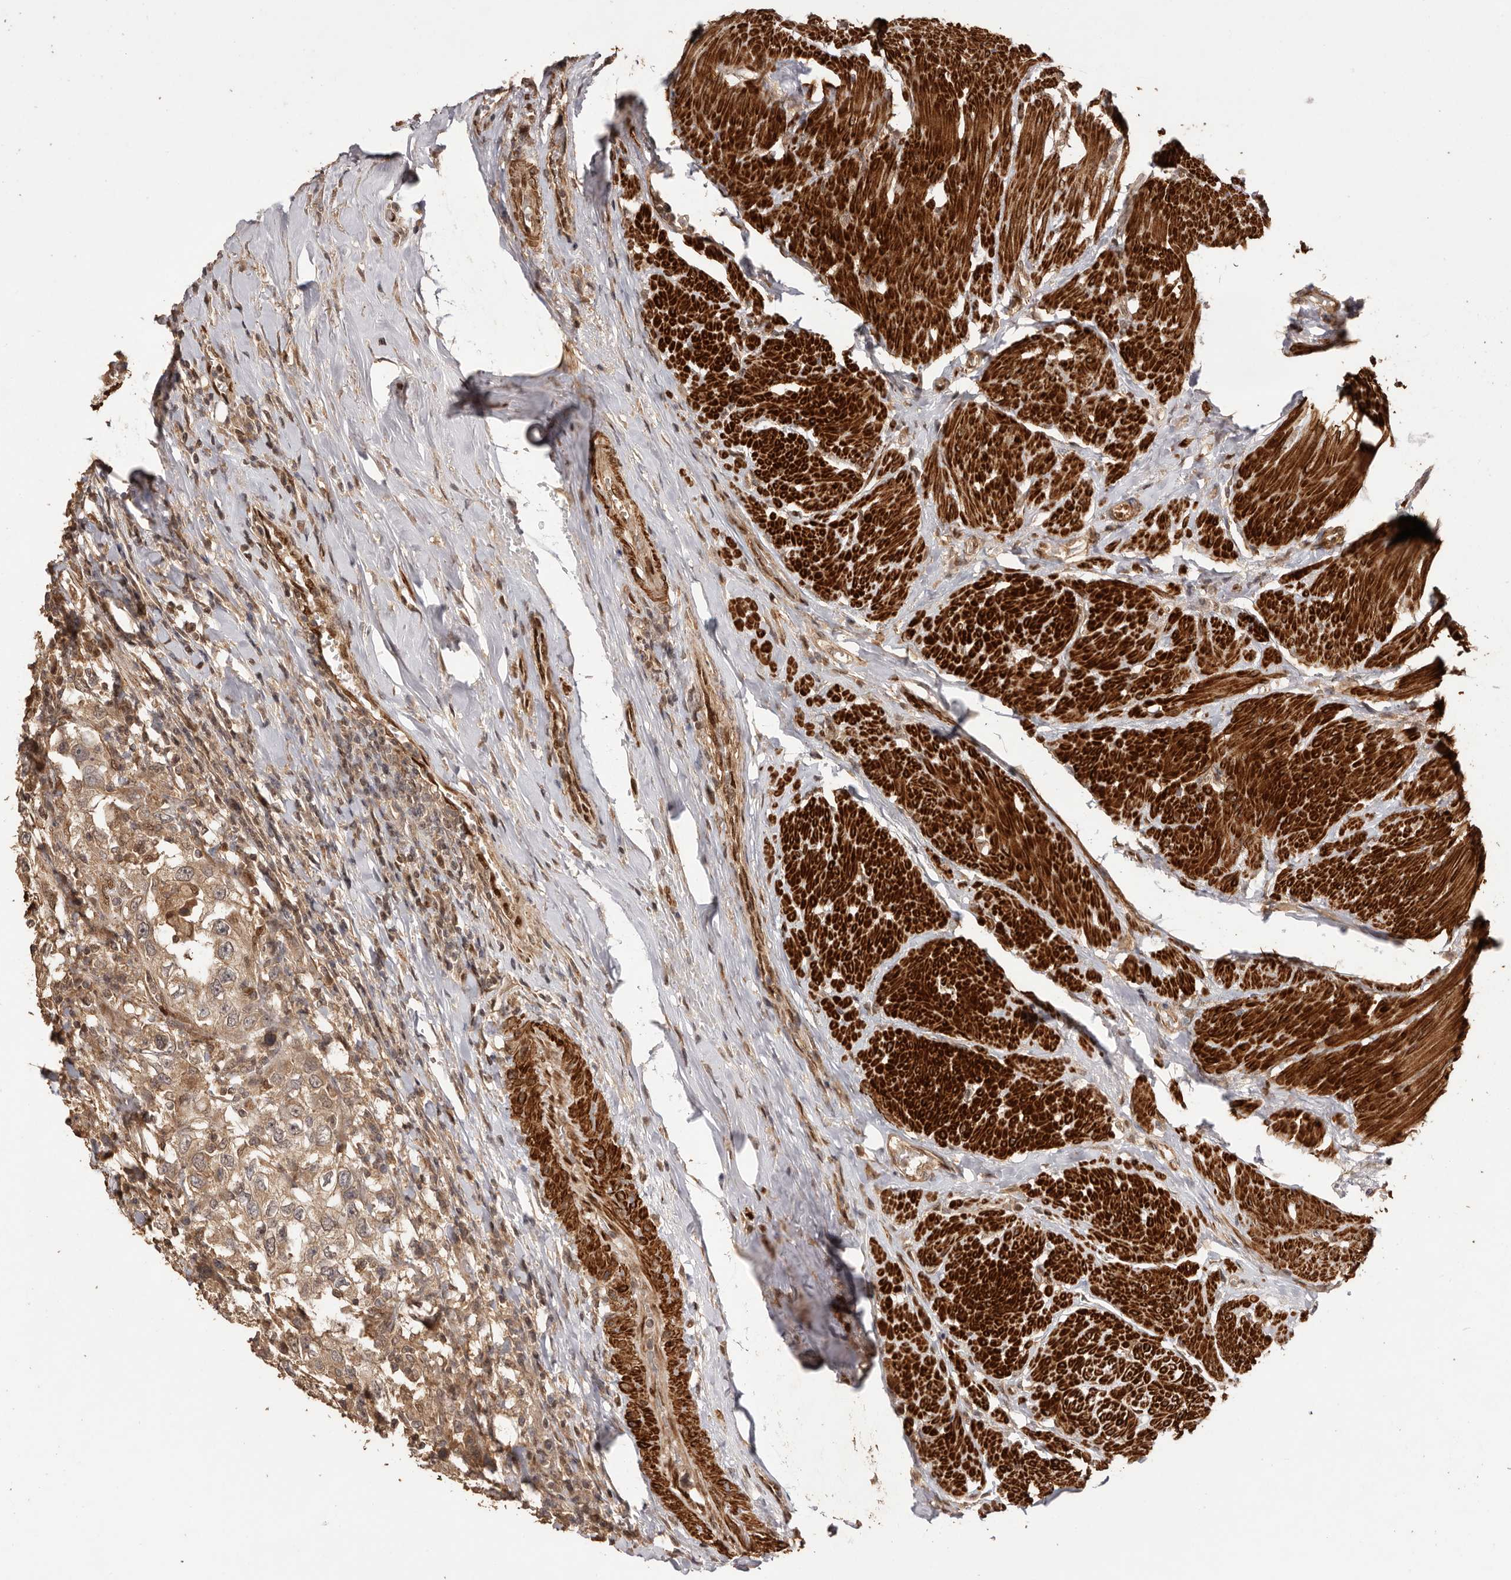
{"staining": {"intensity": "weak", "quantity": ">75%", "location": "cytoplasmic/membranous"}, "tissue": "urothelial cancer", "cell_type": "Tumor cells", "image_type": "cancer", "snomed": [{"axis": "morphology", "description": "Urothelial carcinoma, High grade"}, {"axis": "topography", "description": "Urinary bladder"}], "caption": "Immunohistochemical staining of human high-grade urothelial carcinoma reveals low levels of weak cytoplasmic/membranous positivity in approximately >75% of tumor cells.", "gene": "UBR2", "patient": {"sex": "female", "age": 80}}